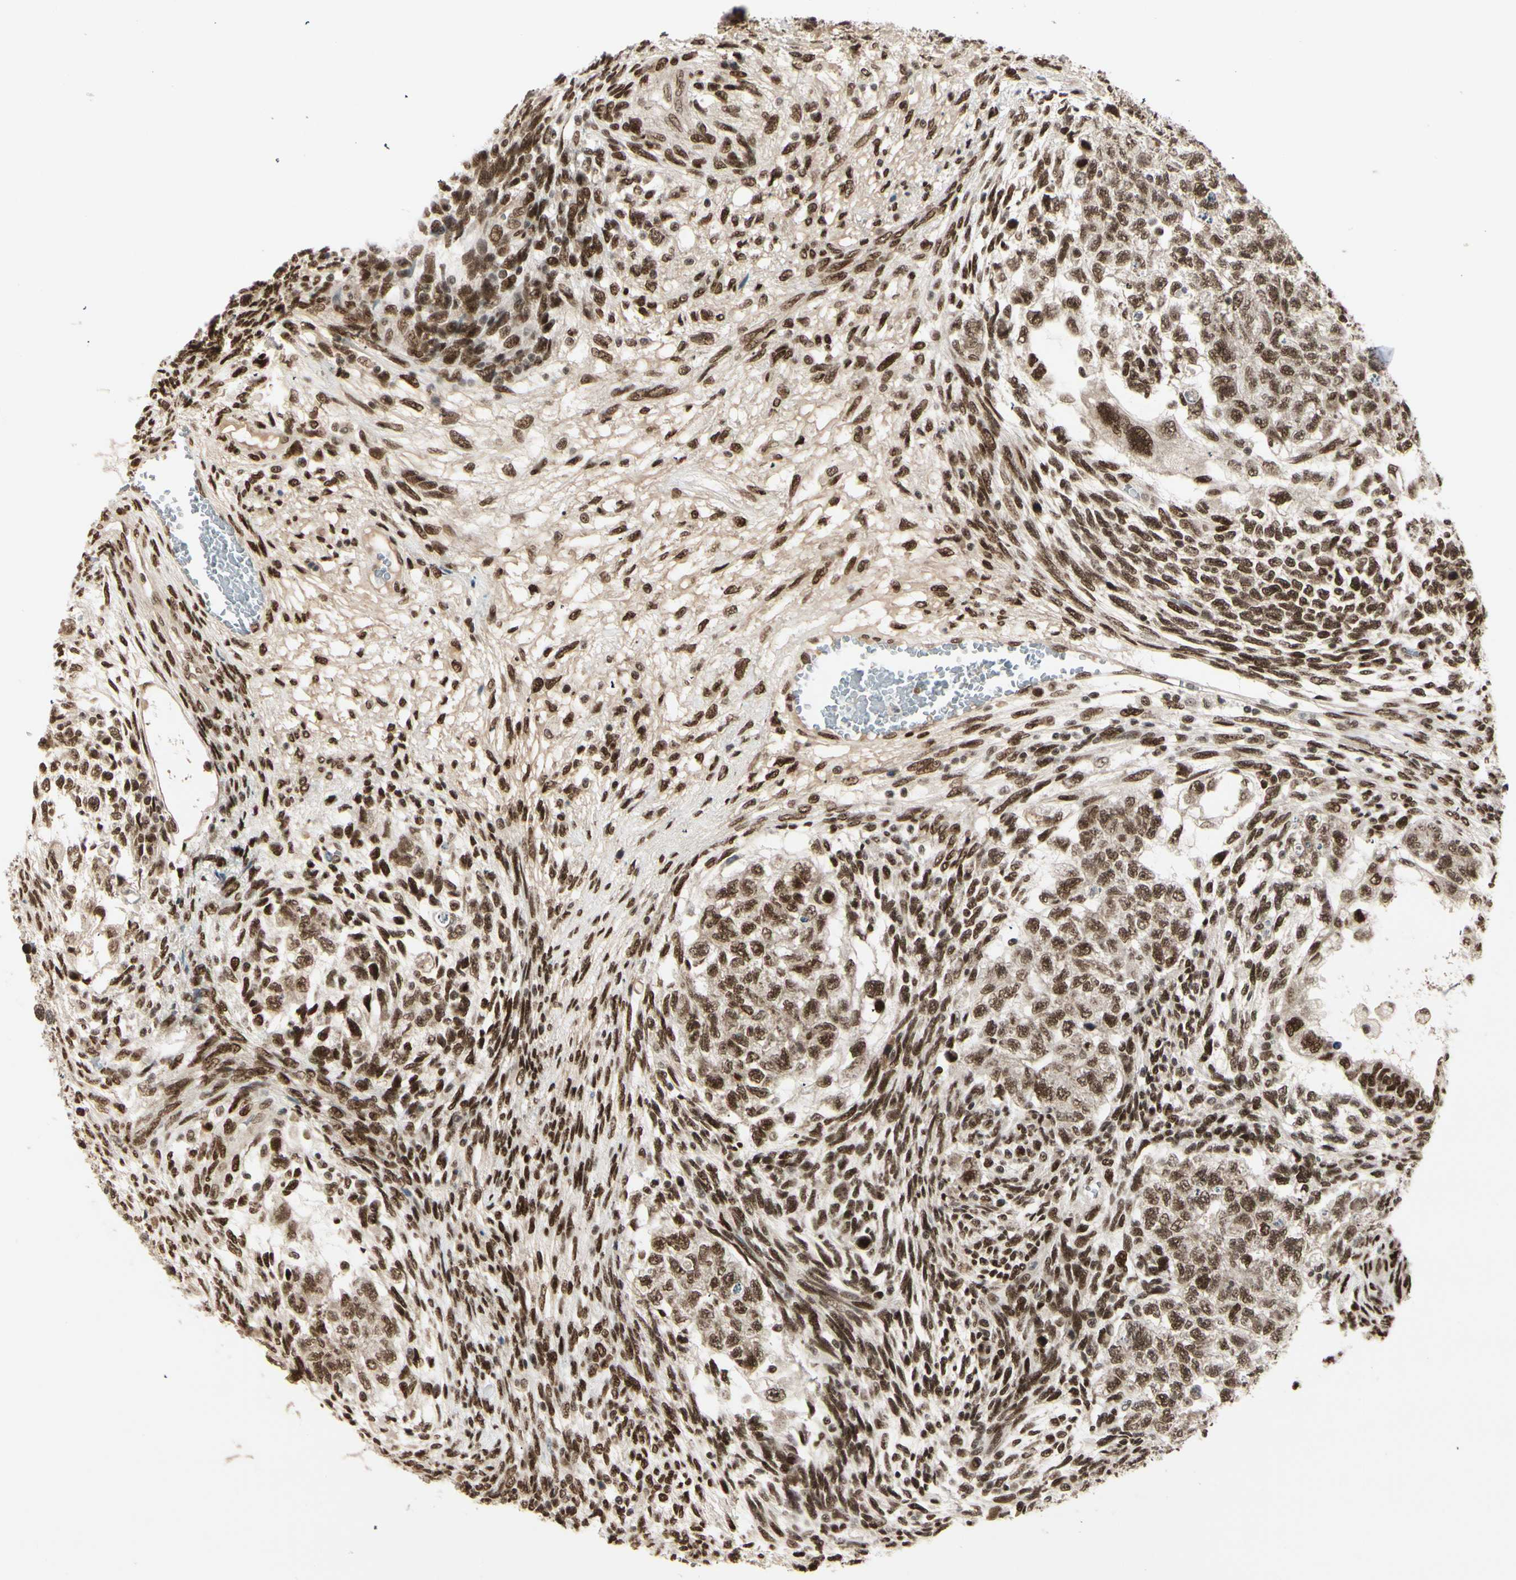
{"staining": {"intensity": "moderate", "quantity": ">75%", "location": "nuclear"}, "tissue": "testis cancer", "cell_type": "Tumor cells", "image_type": "cancer", "snomed": [{"axis": "morphology", "description": "Normal tissue, NOS"}, {"axis": "morphology", "description": "Carcinoma, Embryonal, NOS"}, {"axis": "topography", "description": "Testis"}], "caption": "The immunohistochemical stain labels moderate nuclear staining in tumor cells of embryonal carcinoma (testis) tissue.", "gene": "CHAMP1", "patient": {"sex": "male", "age": 36}}